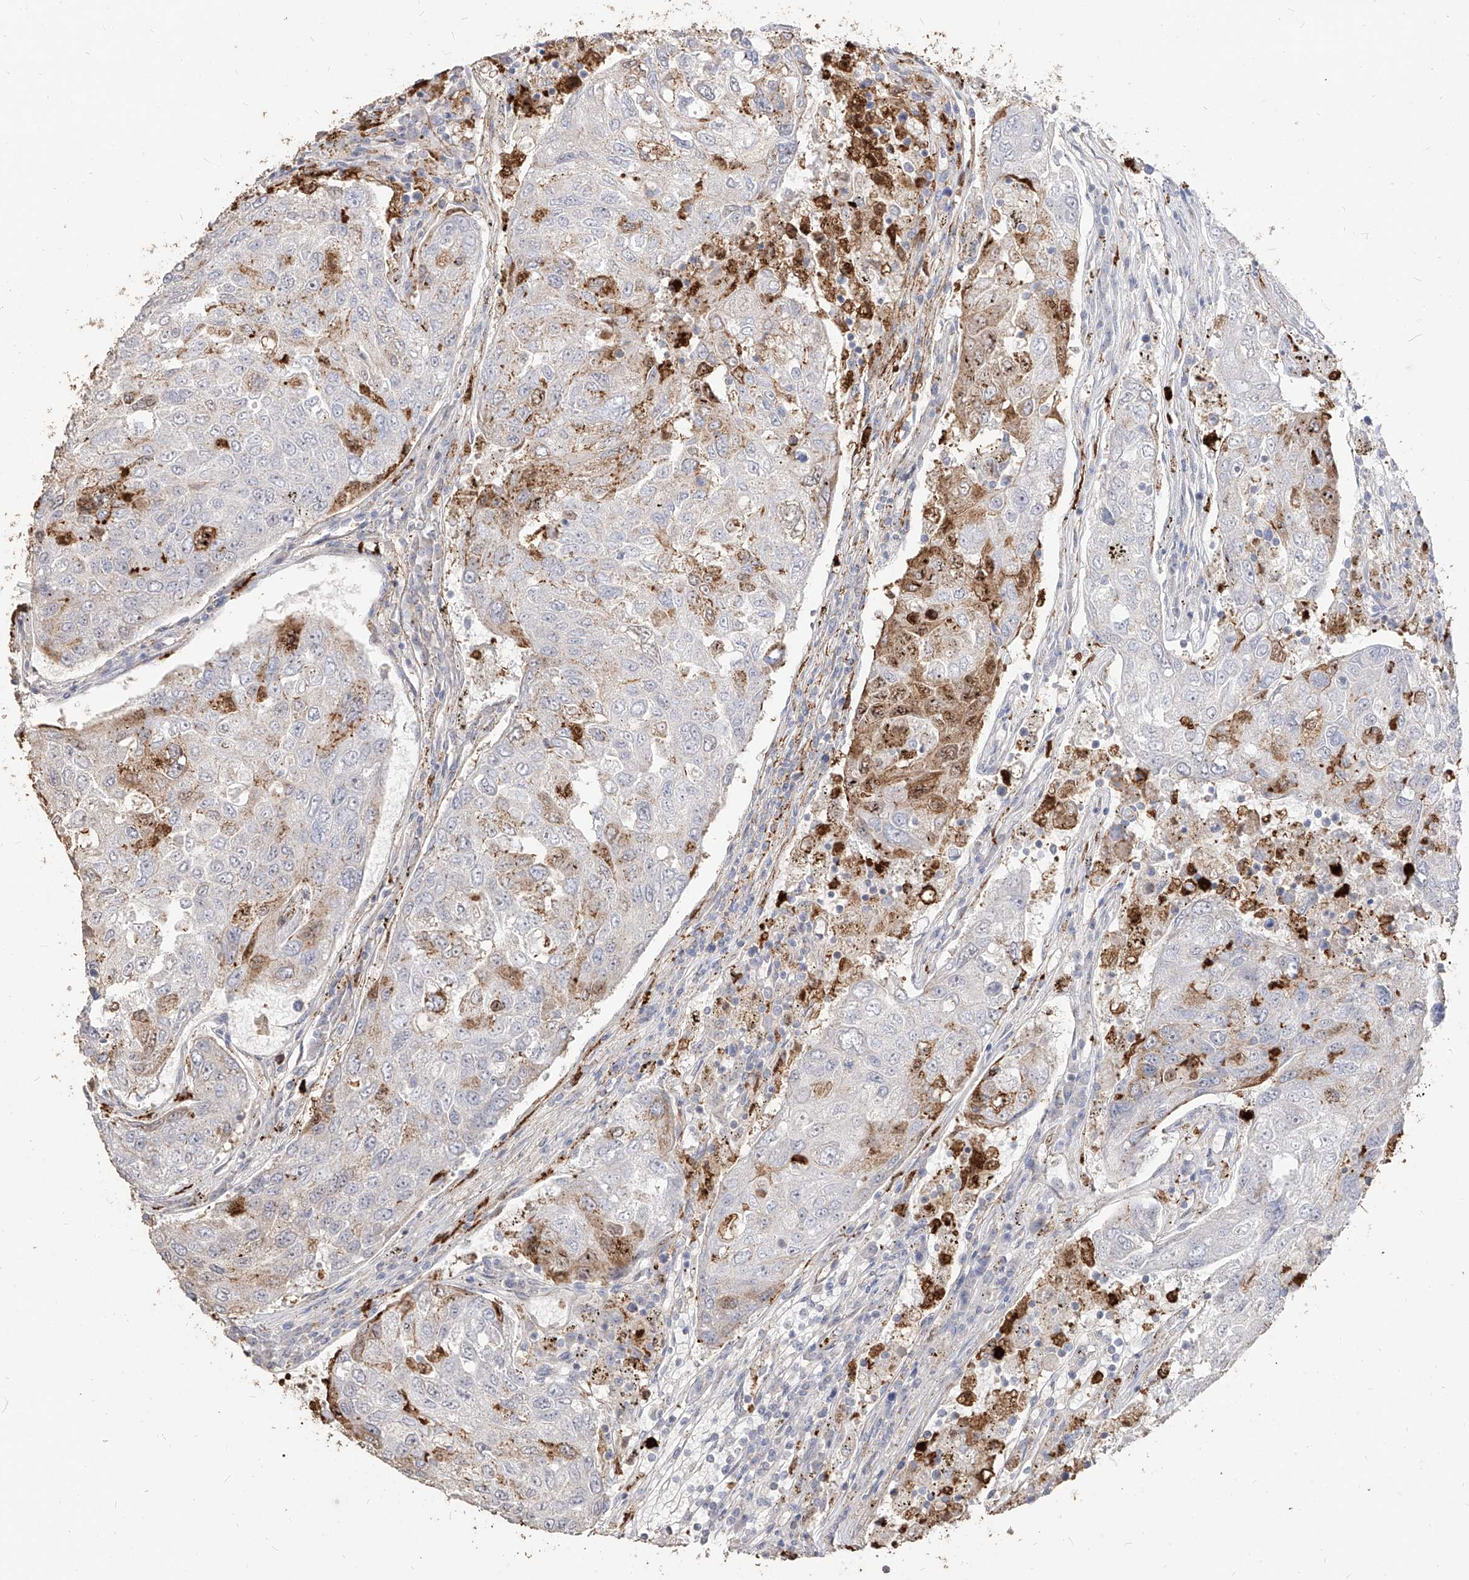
{"staining": {"intensity": "moderate", "quantity": "<25%", "location": "cytoplasmic/membranous"}, "tissue": "urothelial cancer", "cell_type": "Tumor cells", "image_type": "cancer", "snomed": [{"axis": "morphology", "description": "Urothelial carcinoma, High grade"}, {"axis": "topography", "description": "Lymph node"}, {"axis": "topography", "description": "Urinary bladder"}], "caption": "Brown immunohistochemical staining in human urothelial carcinoma (high-grade) demonstrates moderate cytoplasmic/membranous staining in about <25% of tumor cells.", "gene": "ZNF227", "patient": {"sex": "male", "age": 51}}